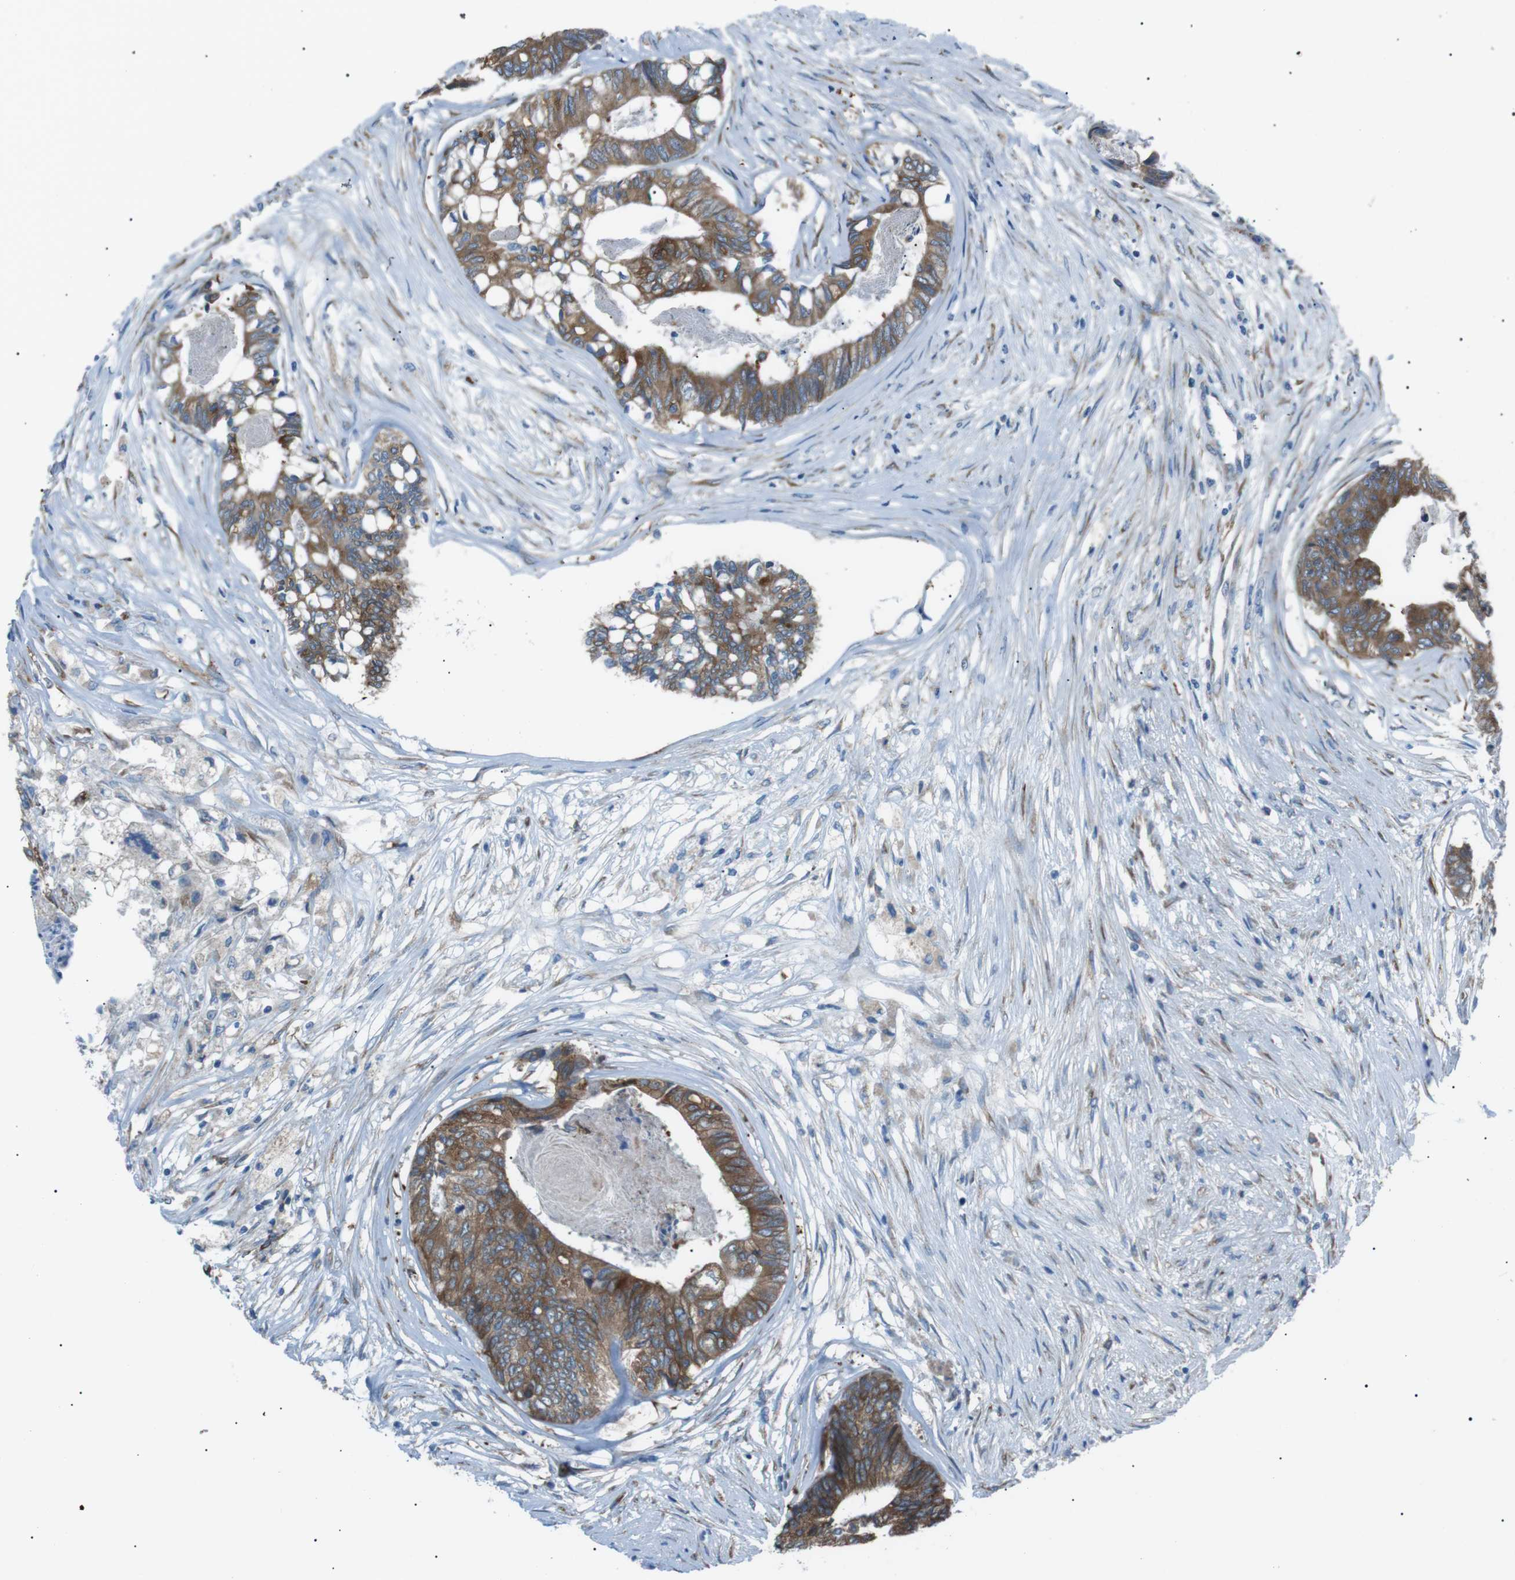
{"staining": {"intensity": "strong", "quantity": ">75%", "location": "cytoplasmic/membranous"}, "tissue": "colorectal cancer", "cell_type": "Tumor cells", "image_type": "cancer", "snomed": [{"axis": "morphology", "description": "Adenocarcinoma, NOS"}, {"axis": "topography", "description": "Rectum"}], "caption": "Protein expression analysis of human colorectal adenocarcinoma reveals strong cytoplasmic/membranous staining in about >75% of tumor cells. Using DAB (brown) and hematoxylin (blue) stains, captured at high magnification using brightfield microscopy.", "gene": "MTARC2", "patient": {"sex": "male", "age": 63}}